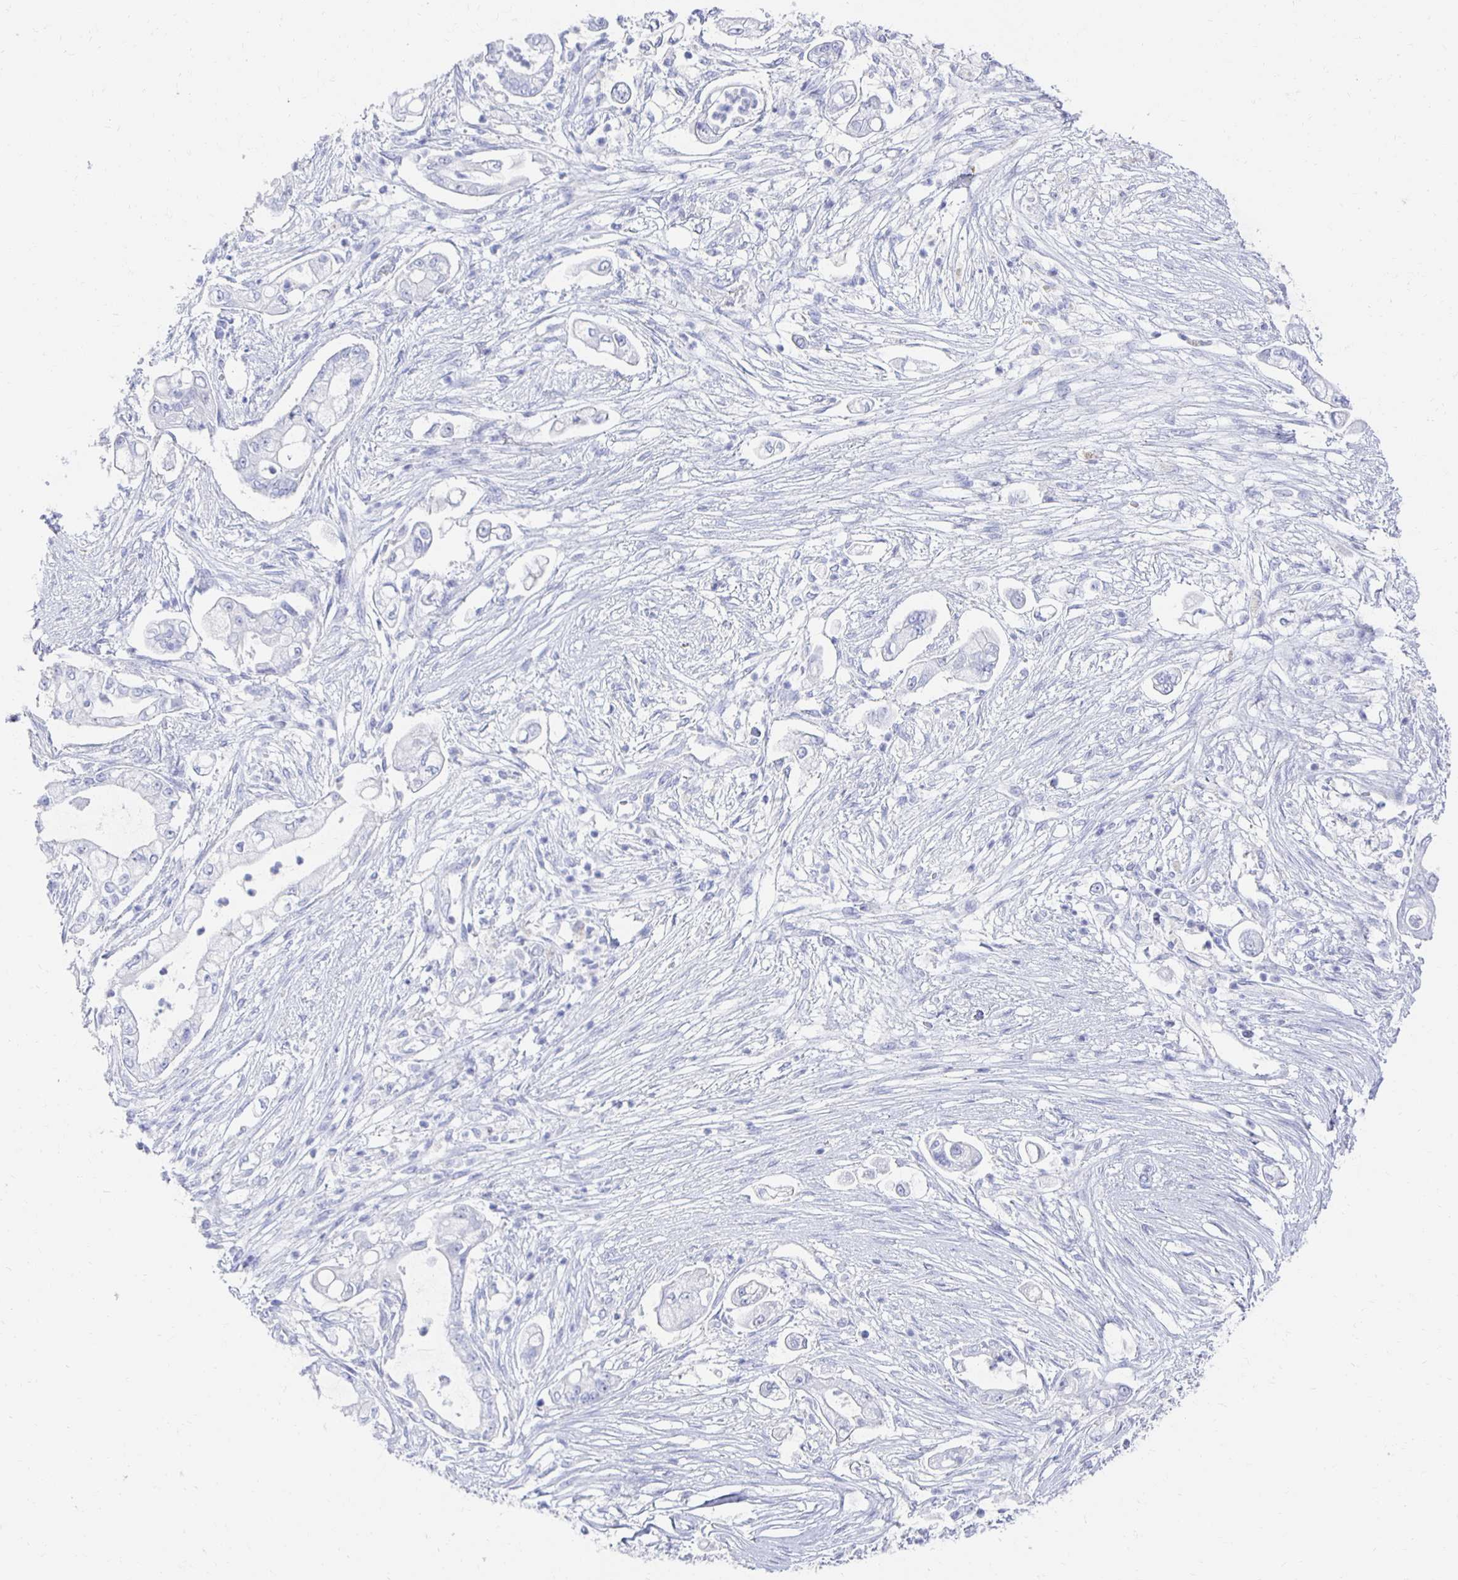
{"staining": {"intensity": "negative", "quantity": "none", "location": "none"}, "tissue": "pancreatic cancer", "cell_type": "Tumor cells", "image_type": "cancer", "snomed": [{"axis": "morphology", "description": "Adenocarcinoma, NOS"}, {"axis": "topography", "description": "Pancreas"}], "caption": "There is no significant staining in tumor cells of adenocarcinoma (pancreatic).", "gene": "PRDM7", "patient": {"sex": "female", "age": 69}}